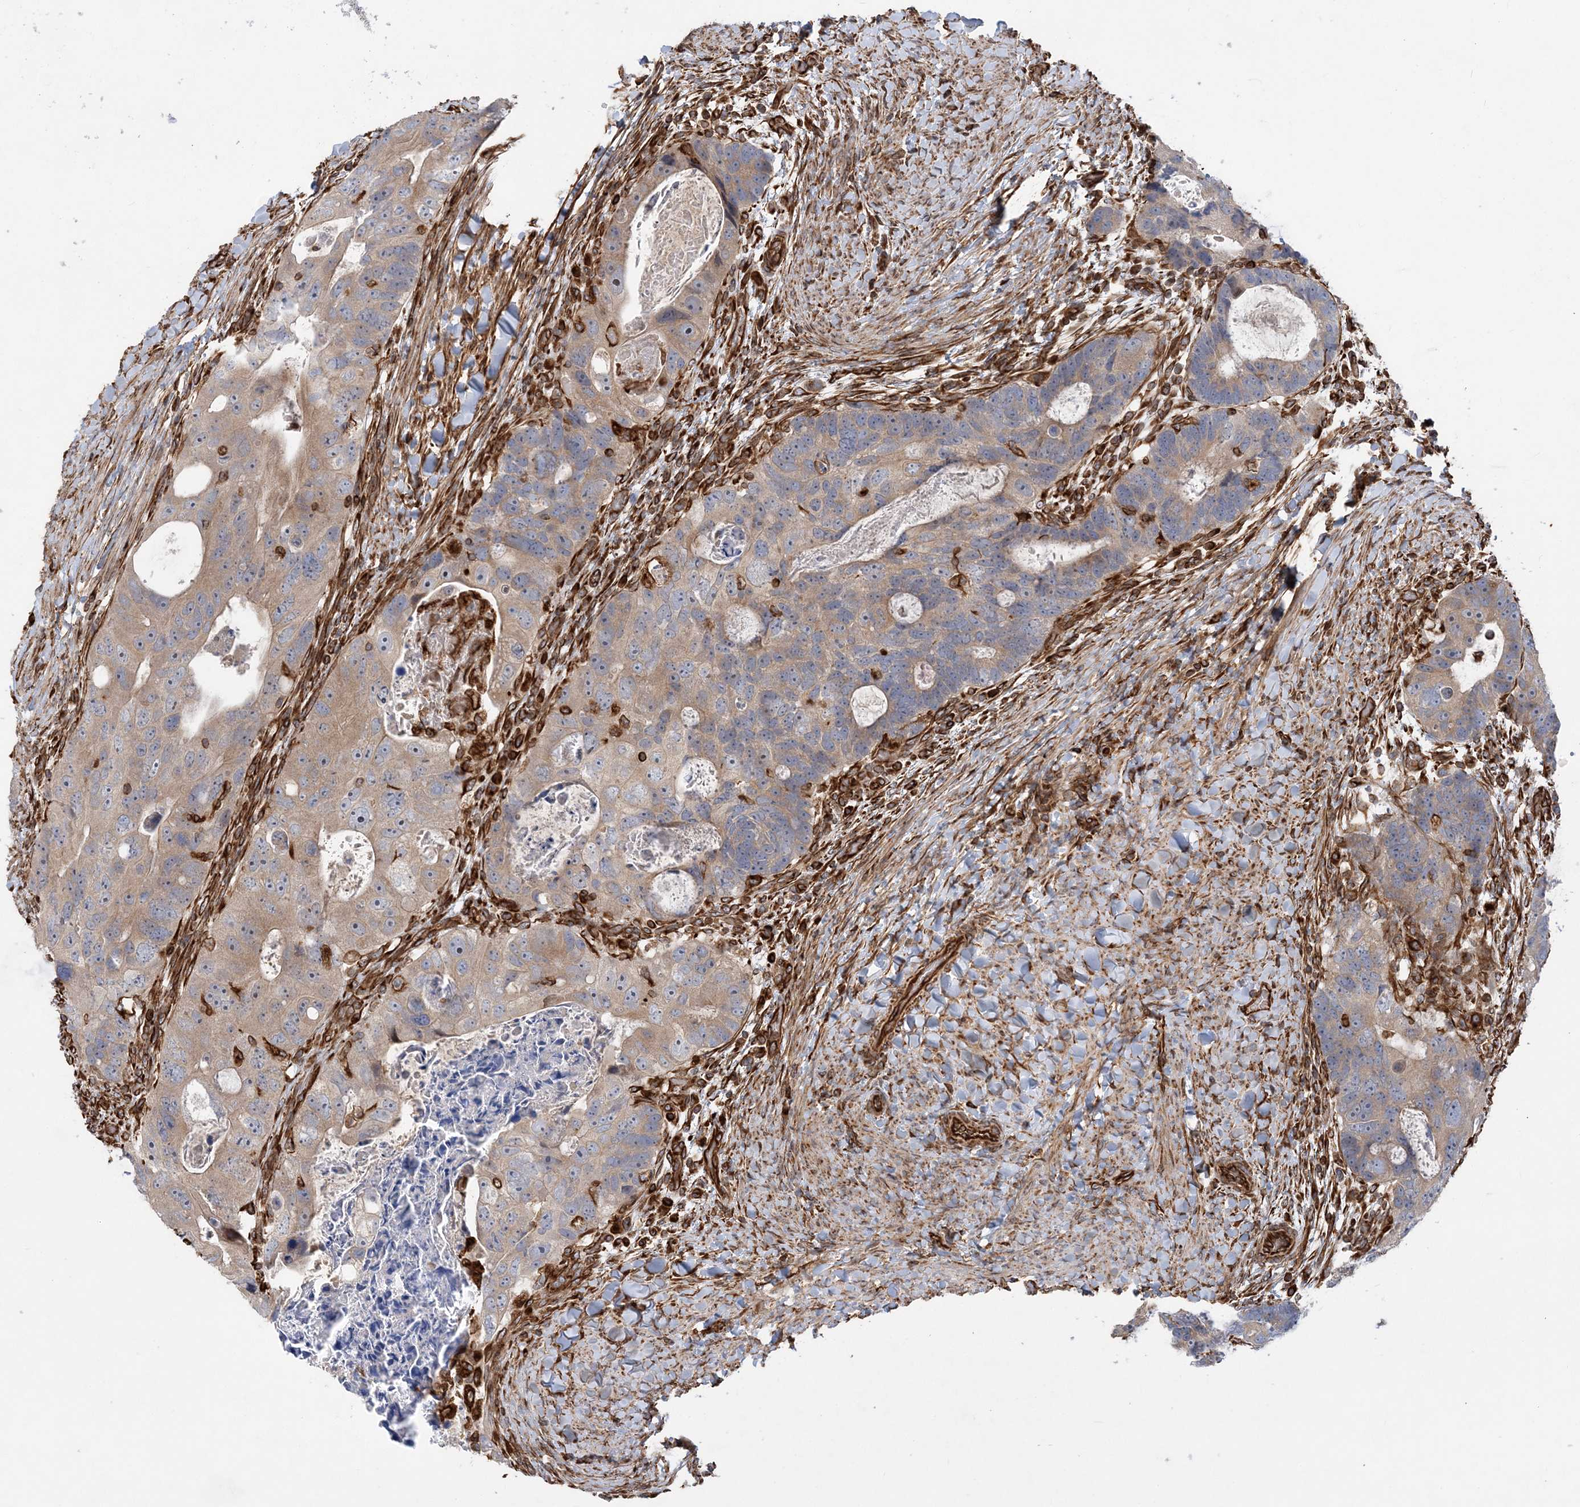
{"staining": {"intensity": "moderate", "quantity": ">75%", "location": "cytoplasmic/membranous"}, "tissue": "colorectal cancer", "cell_type": "Tumor cells", "image_type": "cancer", "snomed": [{"axis": "morphology", "description": "Adenocarcinoma, NOS"}, {"axis": "topography", "description": "Rectum"}], "caption": "Colorectal cancer stained with DAB (3,3'-diaminobenzidine) immunohistochemistry reveals medium levels of moderate cytoplasmic/membranous expression in approximately >75% of tumor cells. (brown staining indicates protein expression, while blue staining denotes nuclei).", "gene": "FAM114A2", "patient": {"sex": "male", "age": 59}}